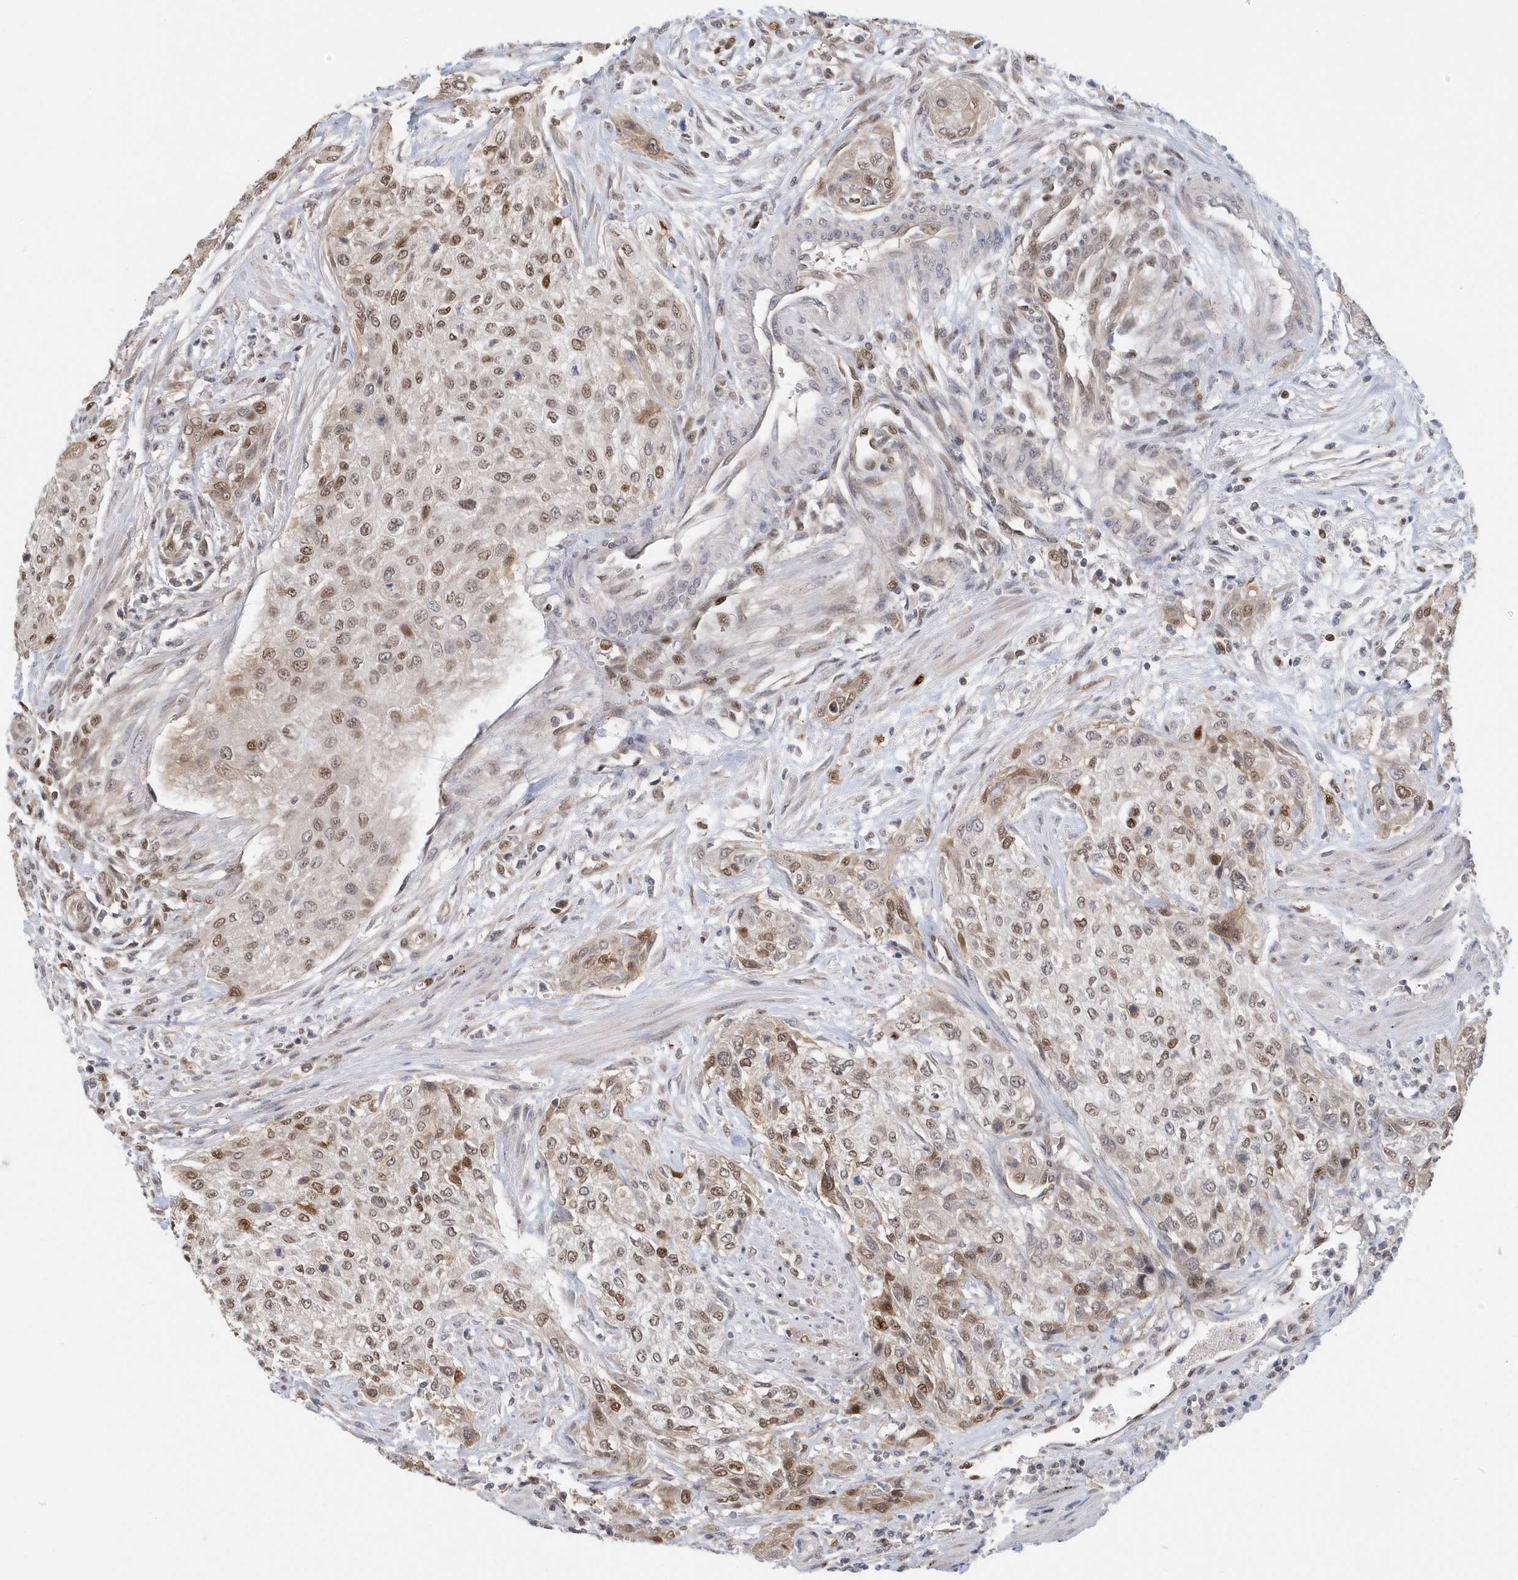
{"staining": {"intensity": "moderate", "quantity": "25%-75%", "location": "nuclear"}, "tissue": "urothelial cancer", "cell_type": "Tumor cells", "image_type": "cancer", "snomed": [{"axis": "morphology", "description": "Urothelial carcinoma, High grade"}, {"axis": "topography", "description": "Urinary bladder"}], "caption": "Immunohistochemical staining of urothelial carcinoma (high-grade) shows medium levels of moderate nuclear expression in approximately 25%-75% of tumor cells.", "gene": "SUMO2", "patient": {"sex": "male", "age": 35}}